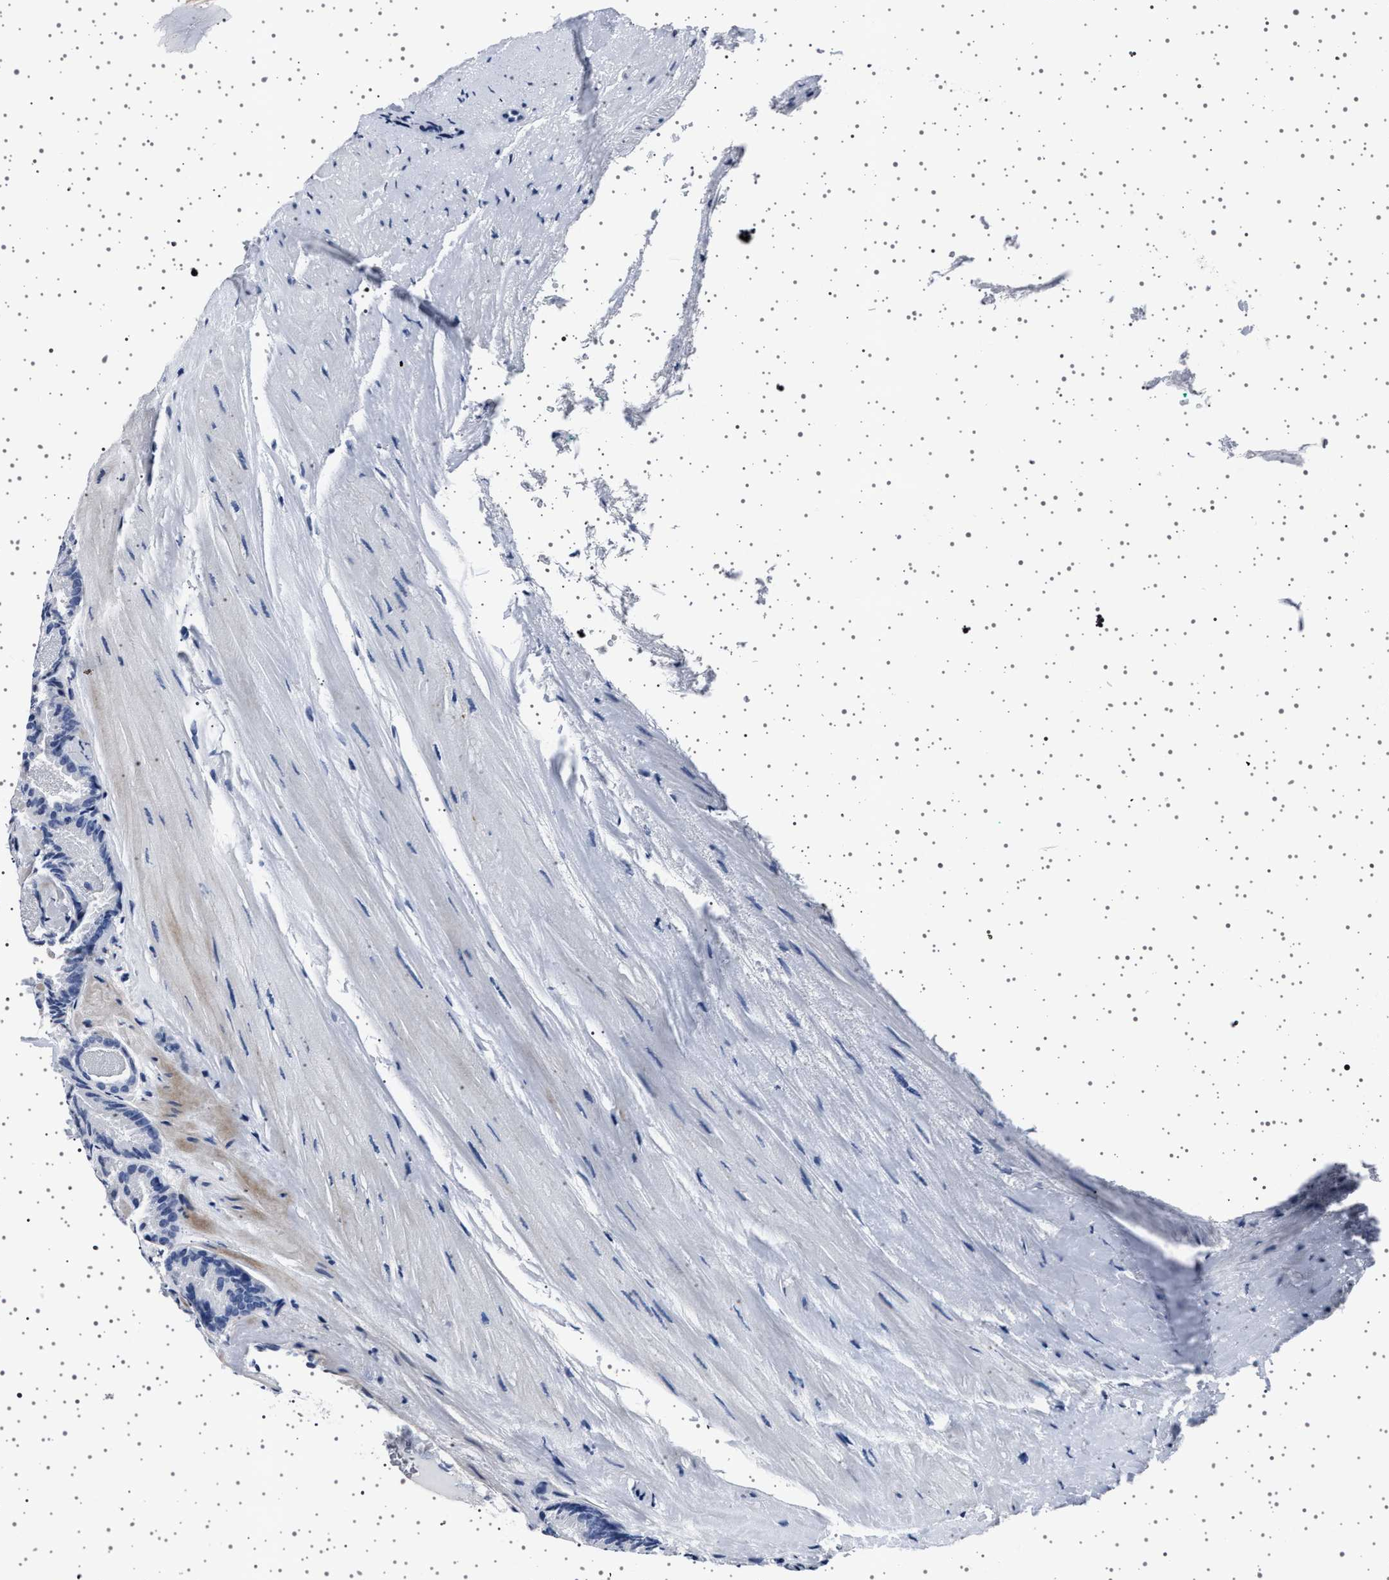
{"staining": {"intensity": "negative", "quantity": "none", "location": "none"}, "tissue": "prostate cancer", "cell_type": "Tumor cells", "image_type": "cancer", "snomed": [{"axis": "morphology", "description": "Adenocarcinoma, Low grade"}, {"axis": "topography", "description": "Prostate"}], "caption": "A micrograph of human prostate cancer (low-grade adenocarcinoma) is negative for staining in tumor cells.", "gene": "PAK5", "patient": {"sex": "male", "age": 51}}